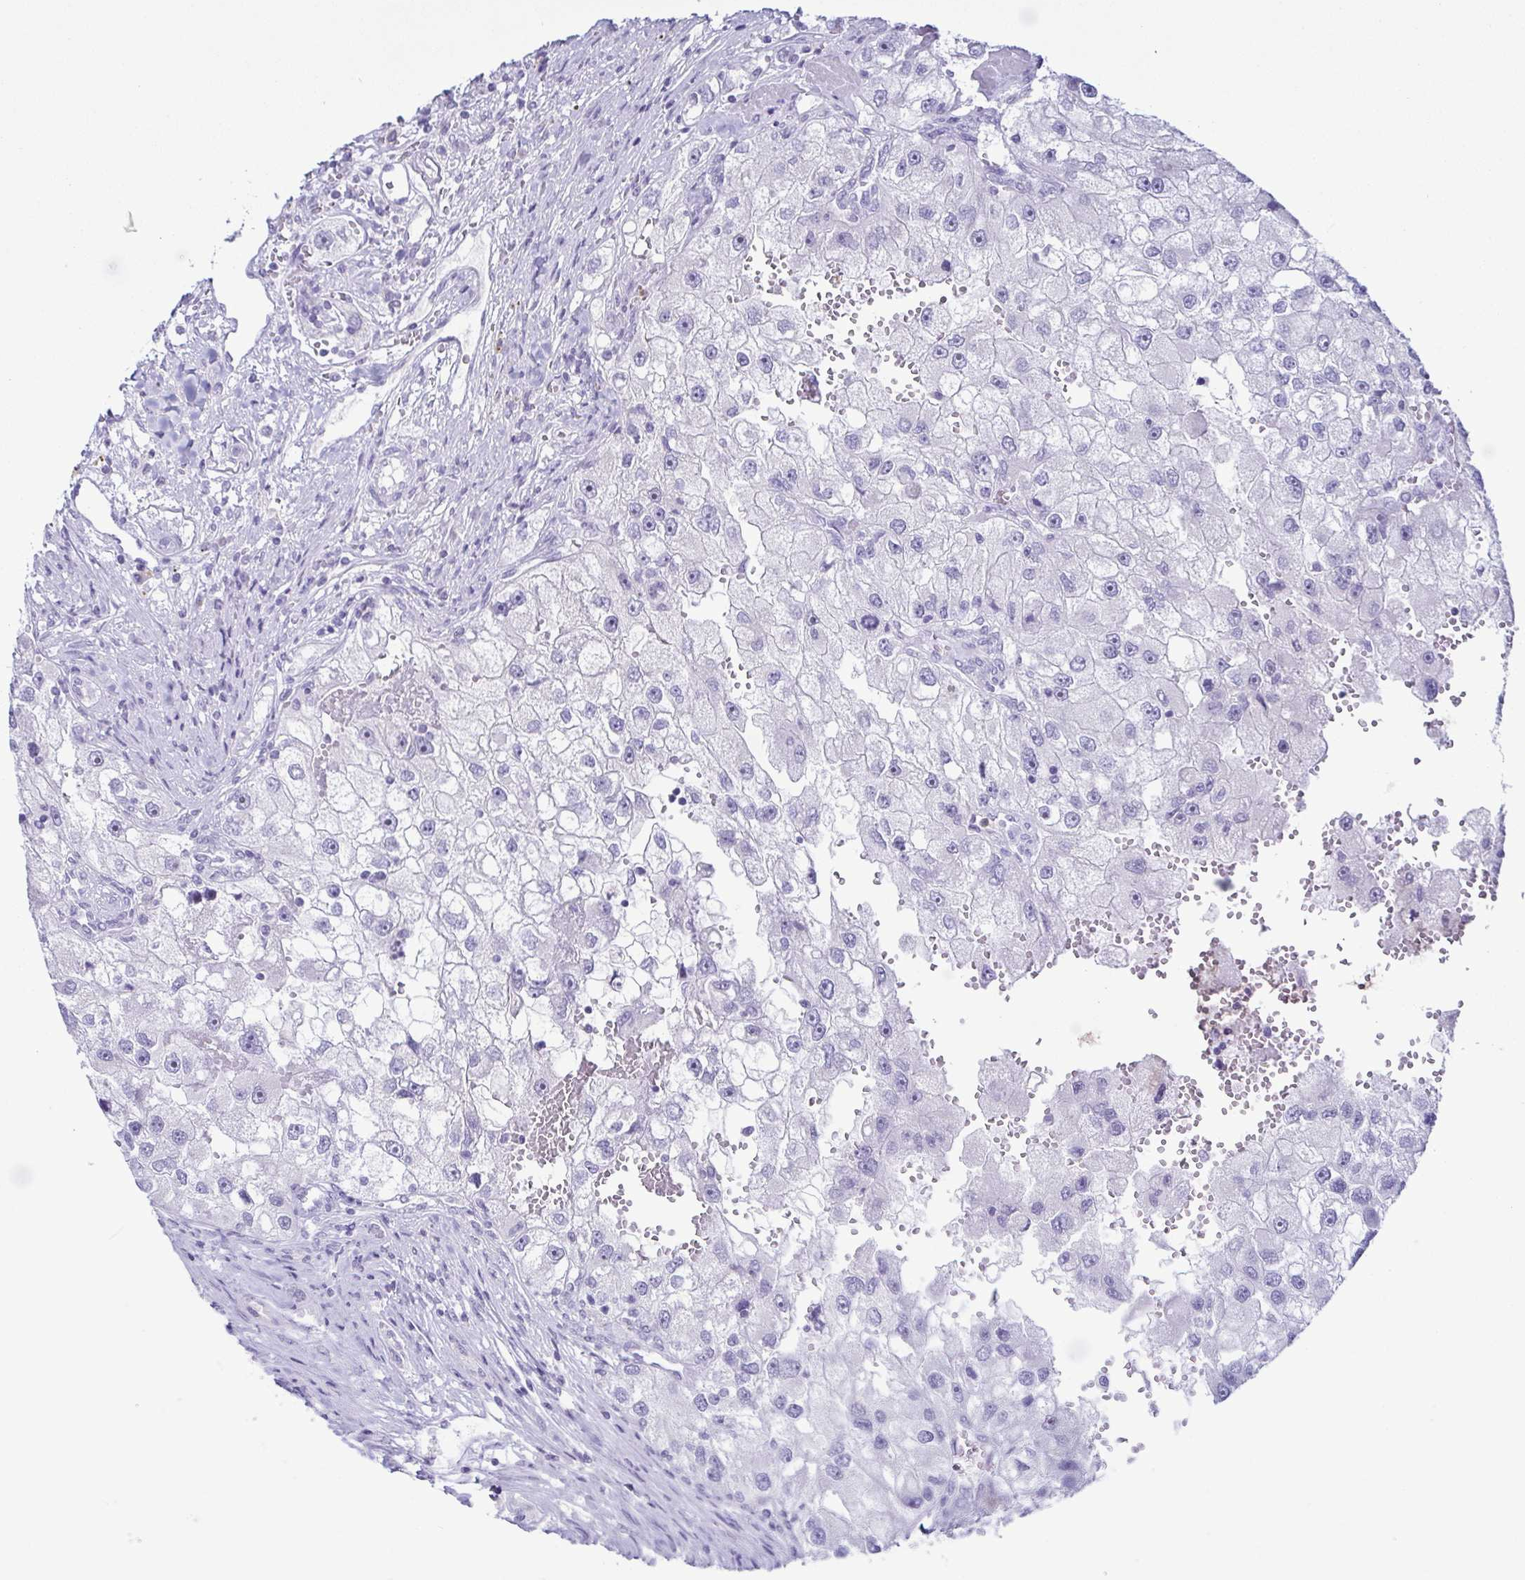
{"staining": {"intensity": "negative", "quantity": "none", "location": "none"}, "tissue": "renal cancer", "cell_type": "Tumor cells", "image_type": "cancer", "snomed": [{"axis": "morphology", "description": "Adenocarcinoma, NOS"}, {"axis": "topography", "description": "Kidney"}], "caption": "Renal cancer (adenocarcinoma) was stained to show a protein in brown. There is no significant expression in tumor cells.", "gene": "AZU1", "patient": {"sex": "male", "age": 63}}